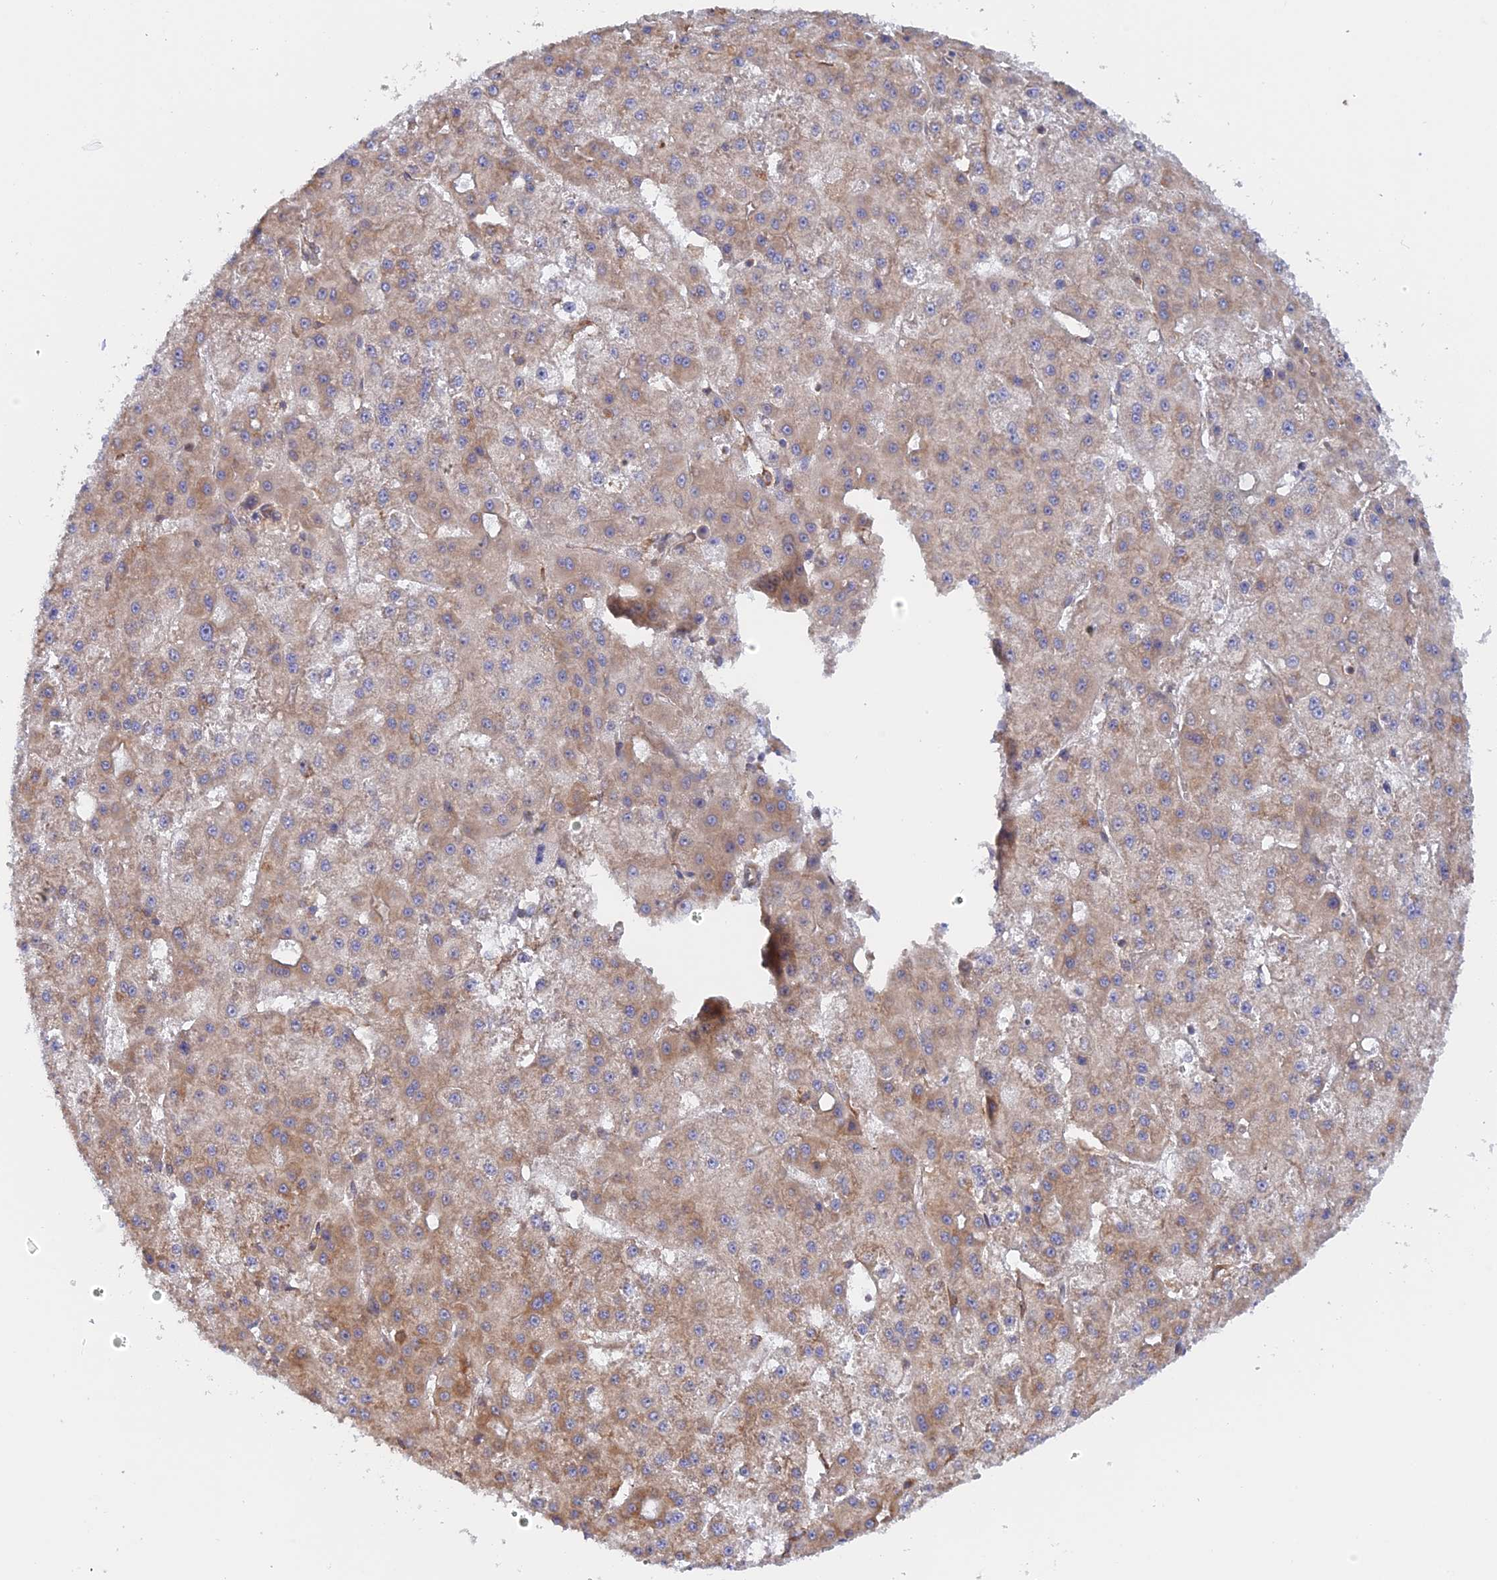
{"staining": {"intensity": "moderate", "quantity": "<25%", "location": "cytoplasmic/membranous"}, "tissue": "liver cancer", "cell_type": "Tumor cells", "image_type": "cancer", "snomed": [{"axis": "morphology", "description": "Carcinoma, Hepatocellular, NOS"}, {"axis": "topography", "description": "Liver"}], "caption": "Liver cancer (hepatocellular carcinoma) stained for a protein (brown) shows moderate cytoplasmic/membranous positive staining in about <25% of tumor cells.", "gene": "GMIP", "patient": {"sex": "male", "age": 47}}